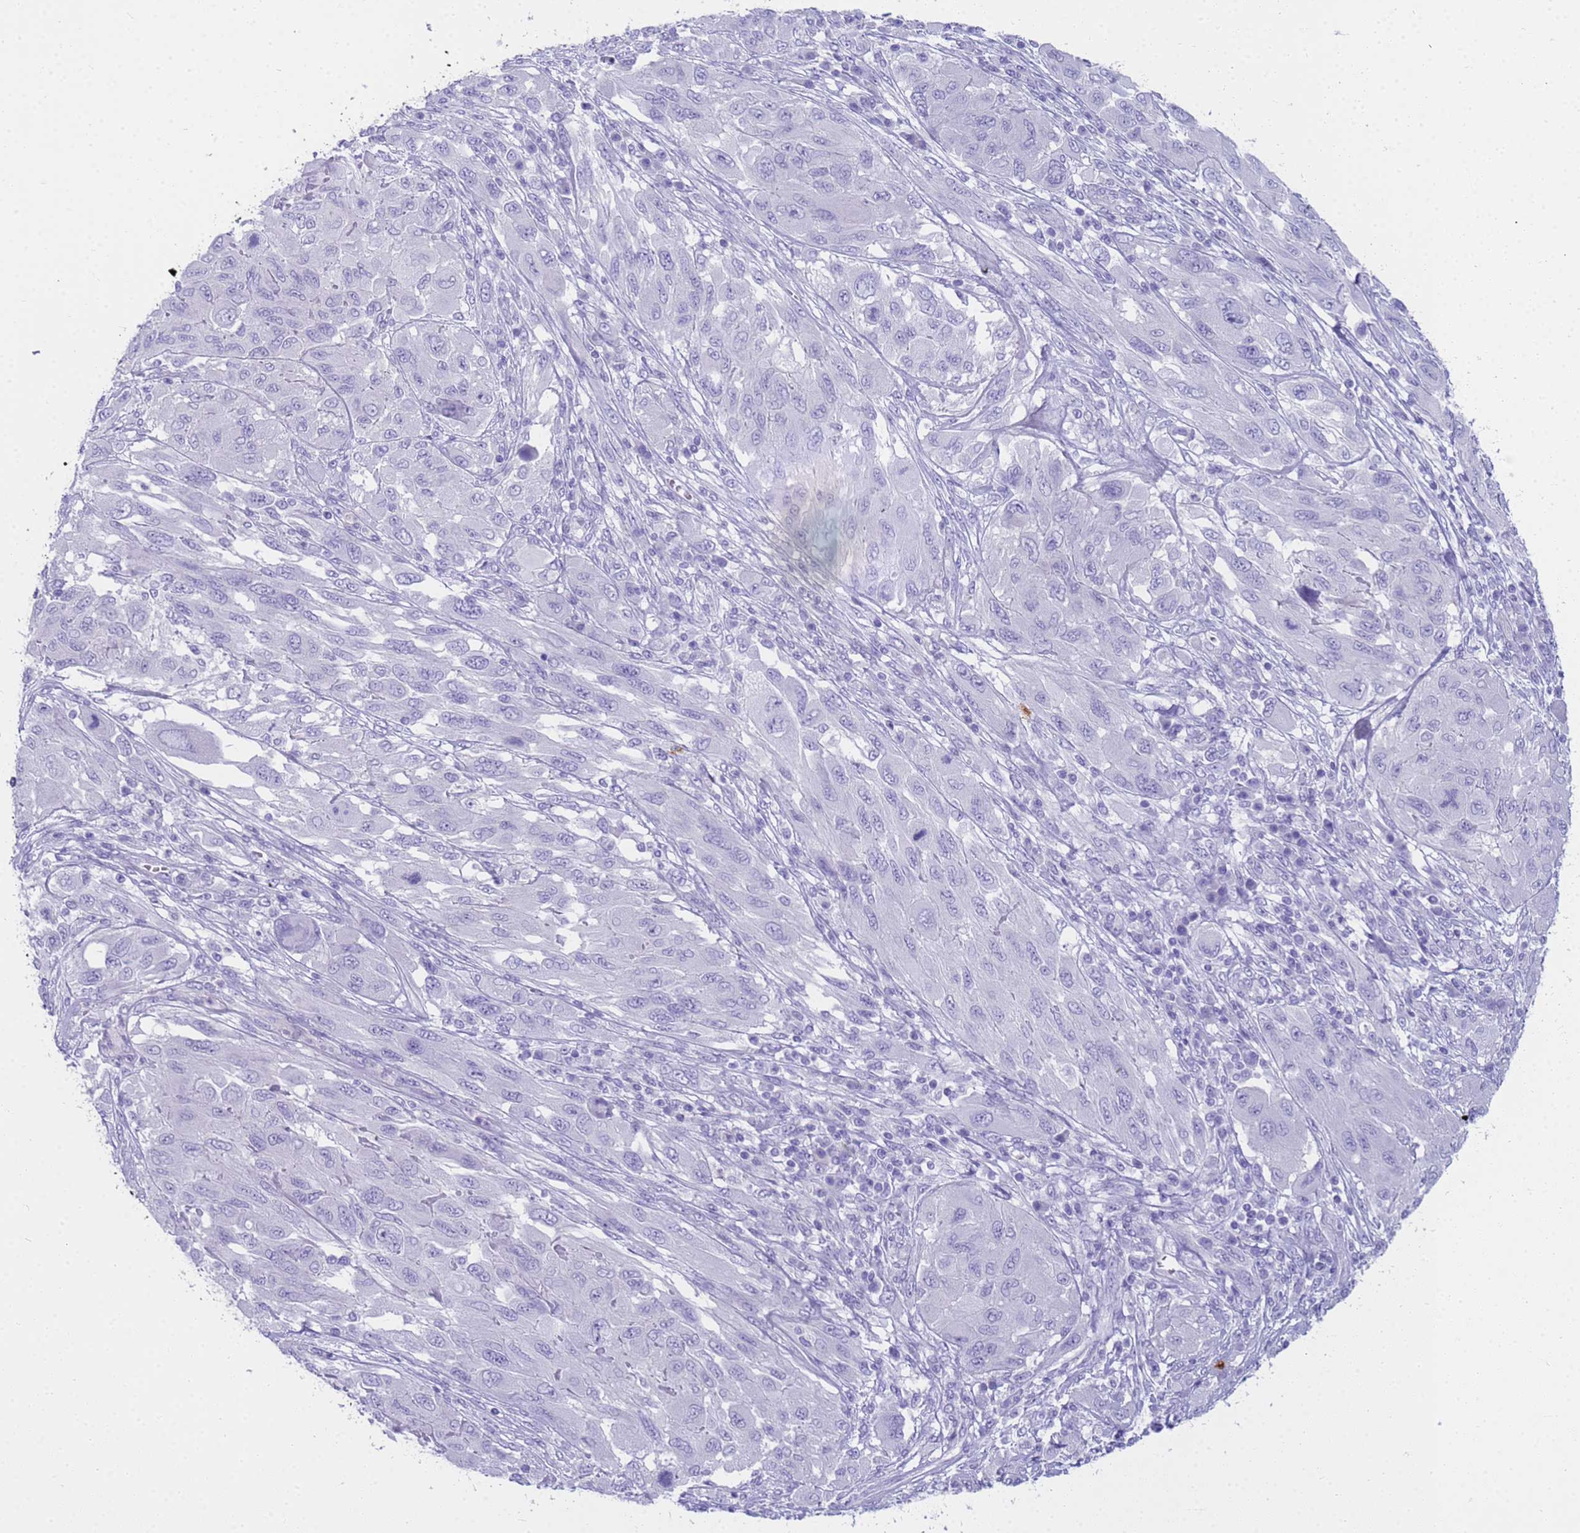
{"staining": {"intensity": "negative", "quantity": "none", "location": "none"}, "tissue": "melanoma", "cell_type": "Tumor cells", "image_type": "cancer", "snomed": [{"axis": "morphology", "description": "Malignant melanoma, NOS"}, {"axis": "topography", "description": "Skin"}], "caption": "DAB (3,3'-diaminobenzidine) immunohistochemical staining of malignant melanoma exhibits no significant positivity in tumor cells.", "gene": "RNASE2", "patient": {"sex": "female", "age": 91}}